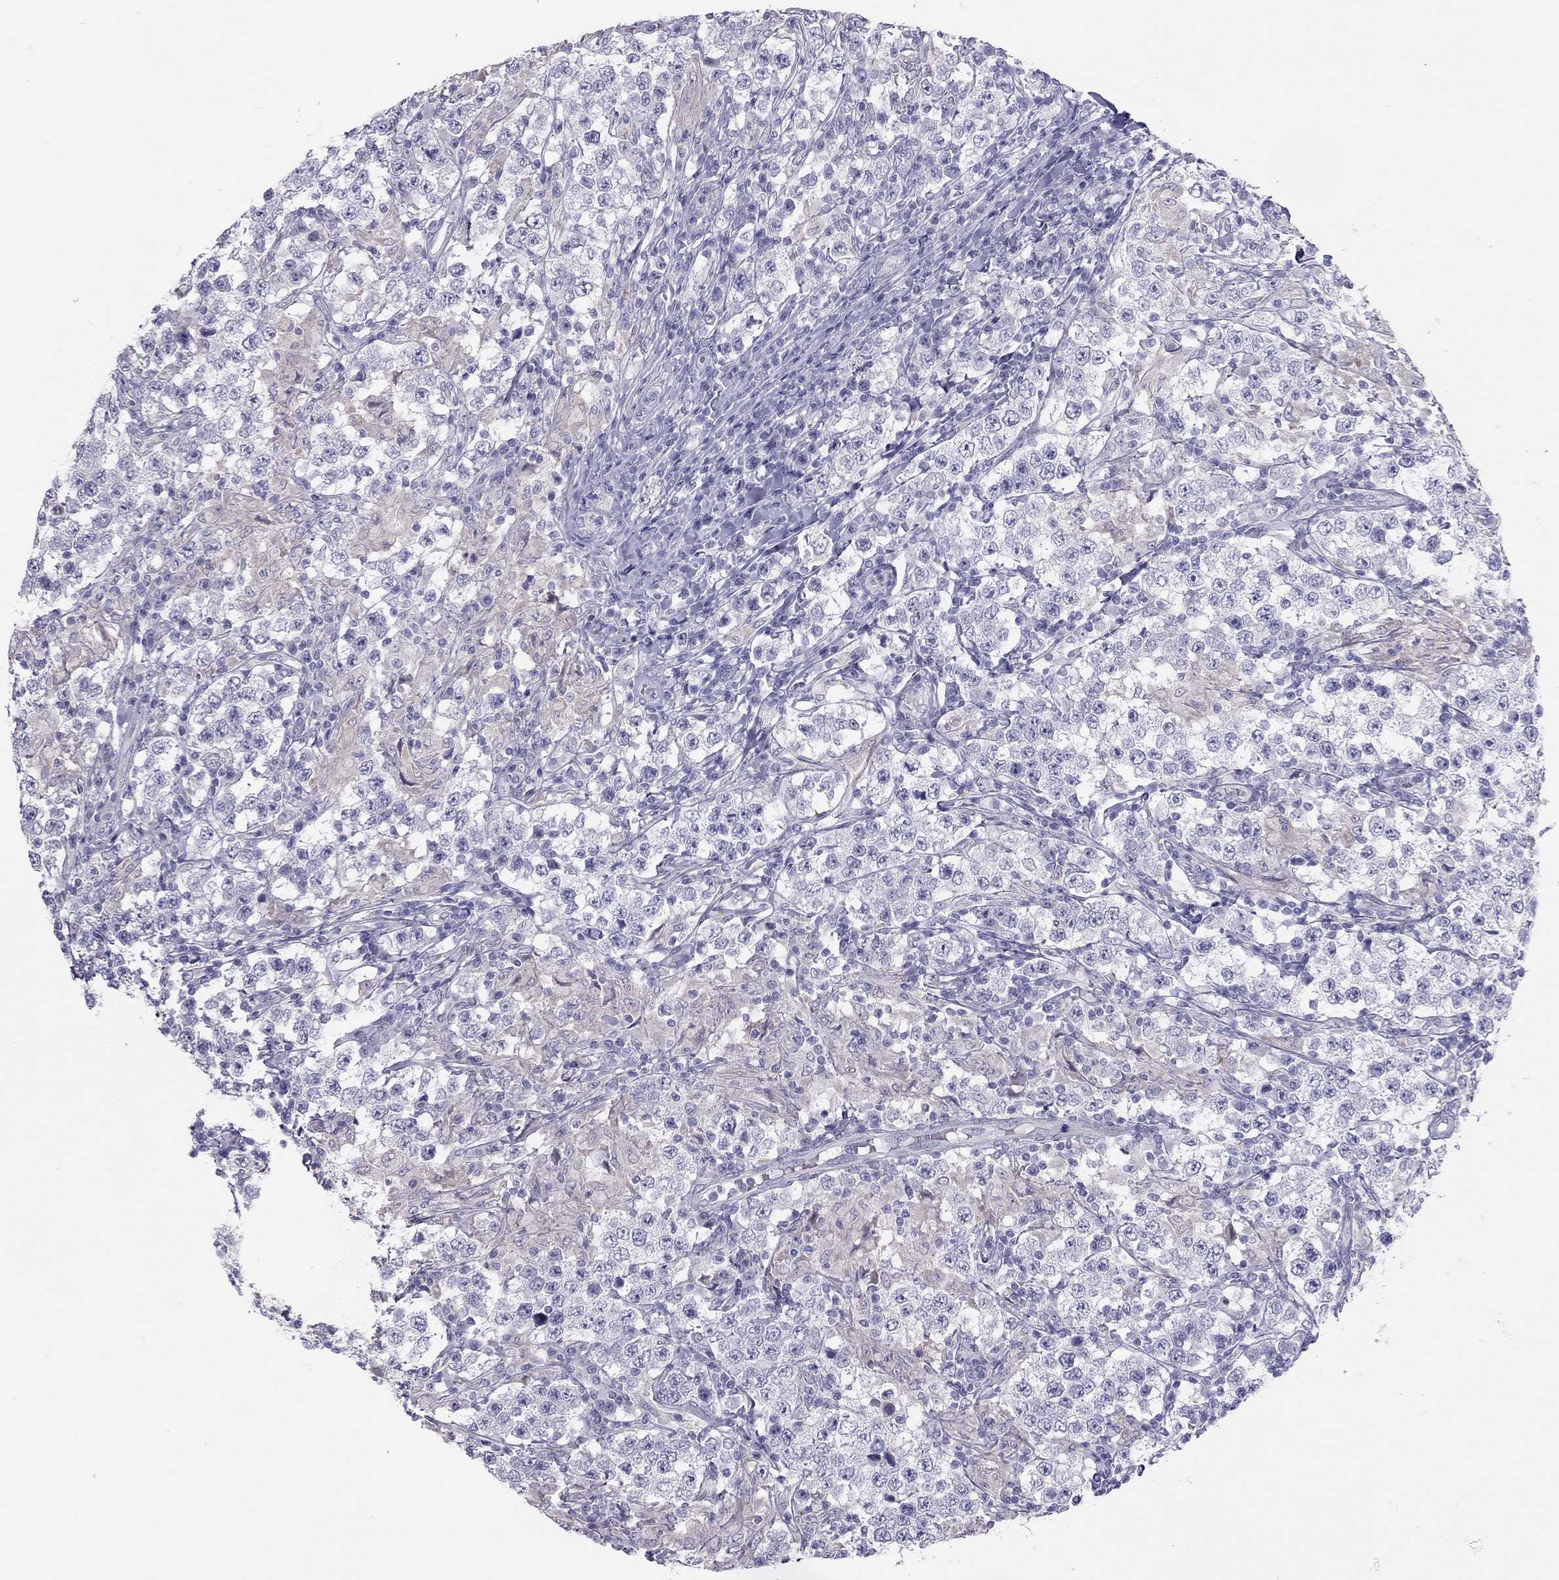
{"staining": {"intensity": "negative", "quantity": "none", "location": "none"}, "tissue": "testis cancer", "cell_type": "Tumor cells", "image_type": "cancer", "snomed": [{"axis": "morphology", "description": "Seminoma, NOS"}, {"axis": "morphology", "description": "Carcinoma, Embryonal, NOS"}, {"axis": "topography", "description": "Testis"}], "caption": "The micrograph shows no significant expression in tumor cells of testis cancer. The staining is performed using DAB (3,3'-diaminobenzidine) brown chromogen with nuclei counter-stained in using hematoxylin.", "gene": "SPATA12", "patient": {"sex": "male", "age": 41}}